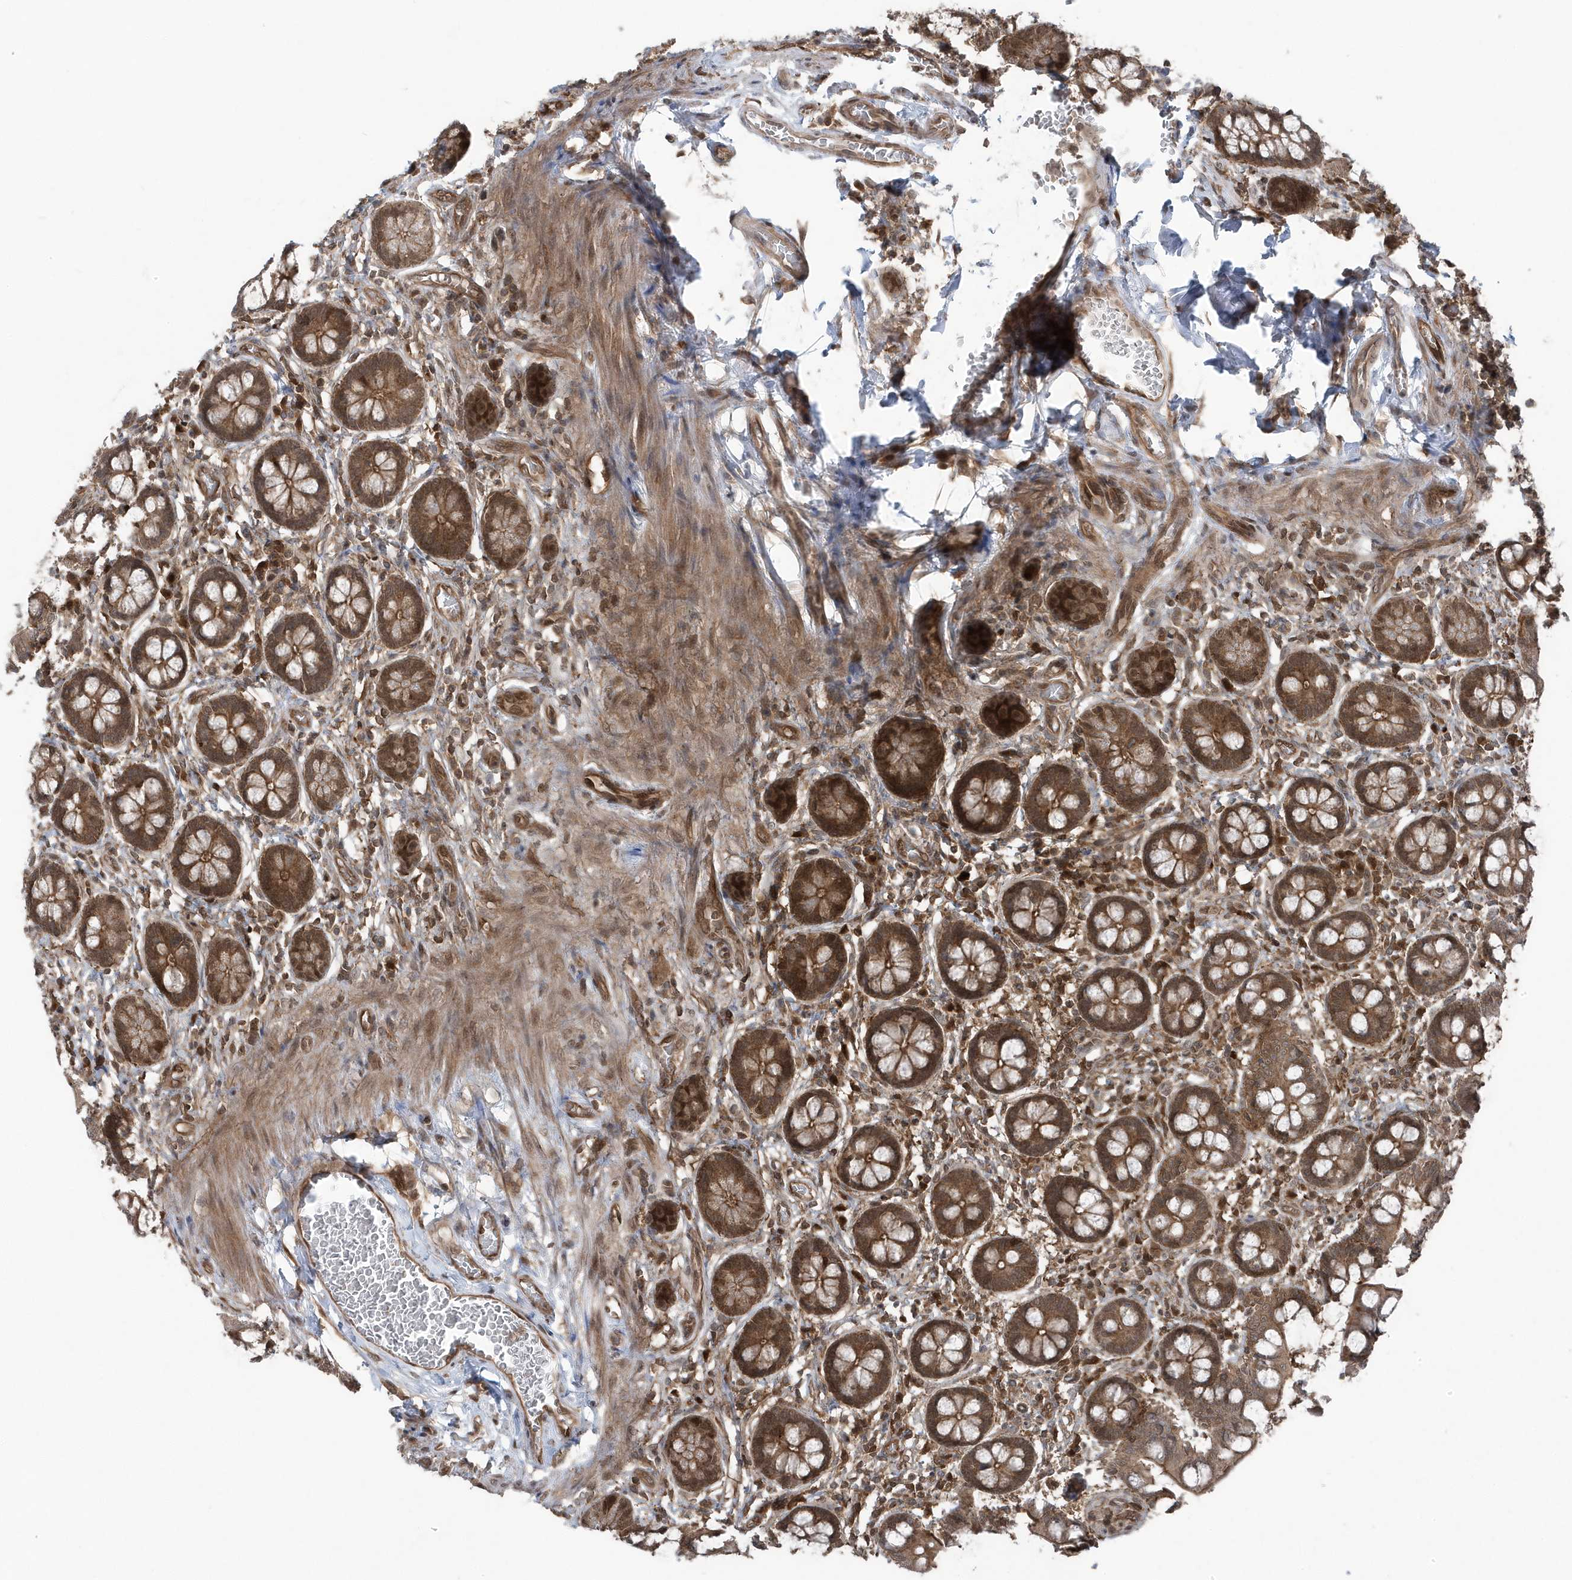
{"staining": {"intensity": "moderate", "quantity": ">75%", "location": "cytoplasmic/membranous"}, "tissue": "small intestine", "cell_type": "Glandular cells", "image_type": "normal", "snomed": [{"axis": "morphology", "description": "Normal tissue, NOS"}, {"axis": "topography", "description": "Small intestine"}], "caption": "A brown stain labels moderate cytoplasmic/membranous expression of a protein in glandular cells of normal human small intestine. (IHC, brightfield microscopy, high magnification).", "gene": "MAPK1IP1L", "patient": {"sex": "male", "age": 52}}